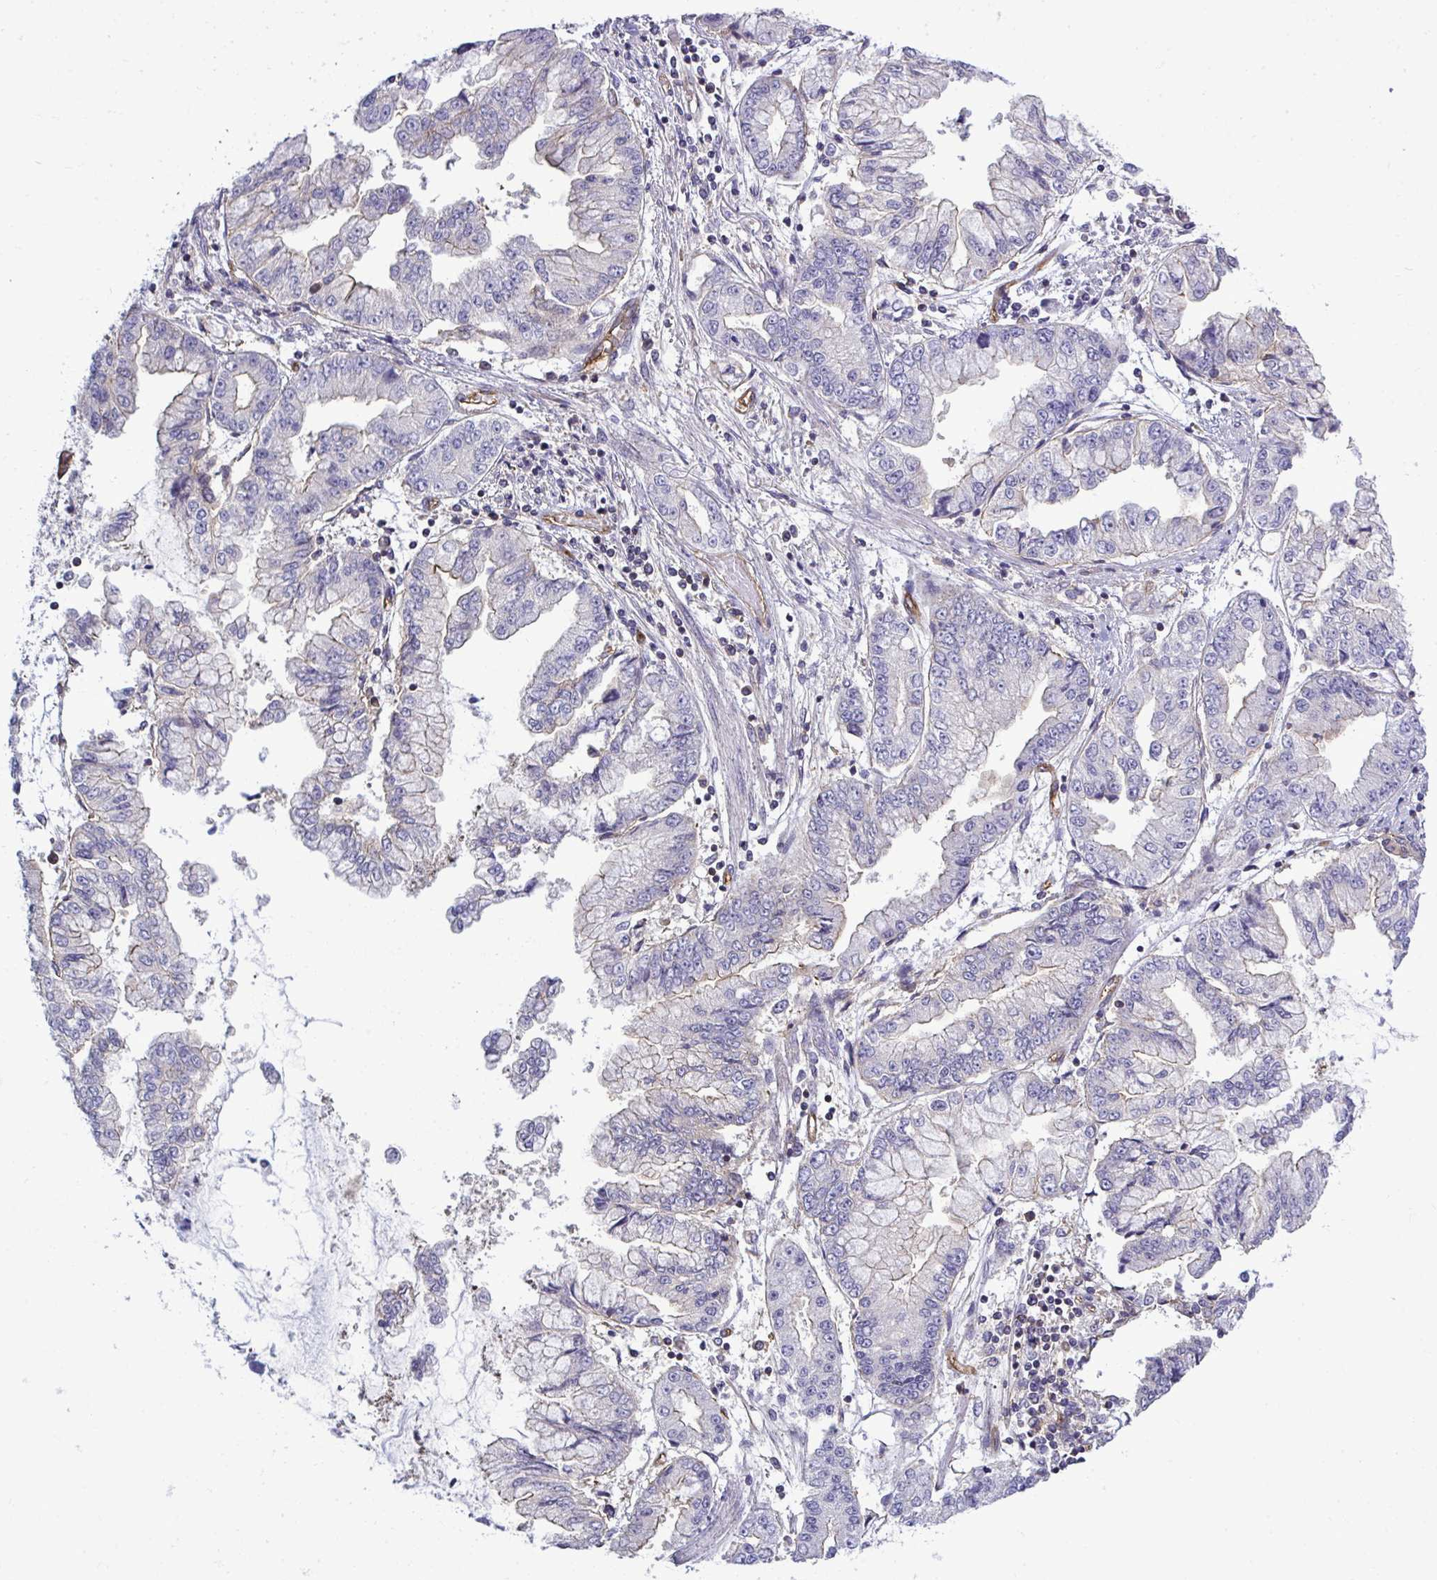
{"staining": {"intensity": "negative", "quantity": "none", "location": "none"}, "tissue": "stomach cancer", "cell_type": "Tumor cells", "image_type": "cancer", "snomed": [{"axis": "morphology", "description": "Adenocarcinoma, NOS"}, {"axis": "topography", "description": "Stomach, upper"}], "caption": "Micrograph shows no significant protein expression in tumor cells of stomach cancer.", "gene": "FUT10", "patient": {"sex": "female", "age": 74}}